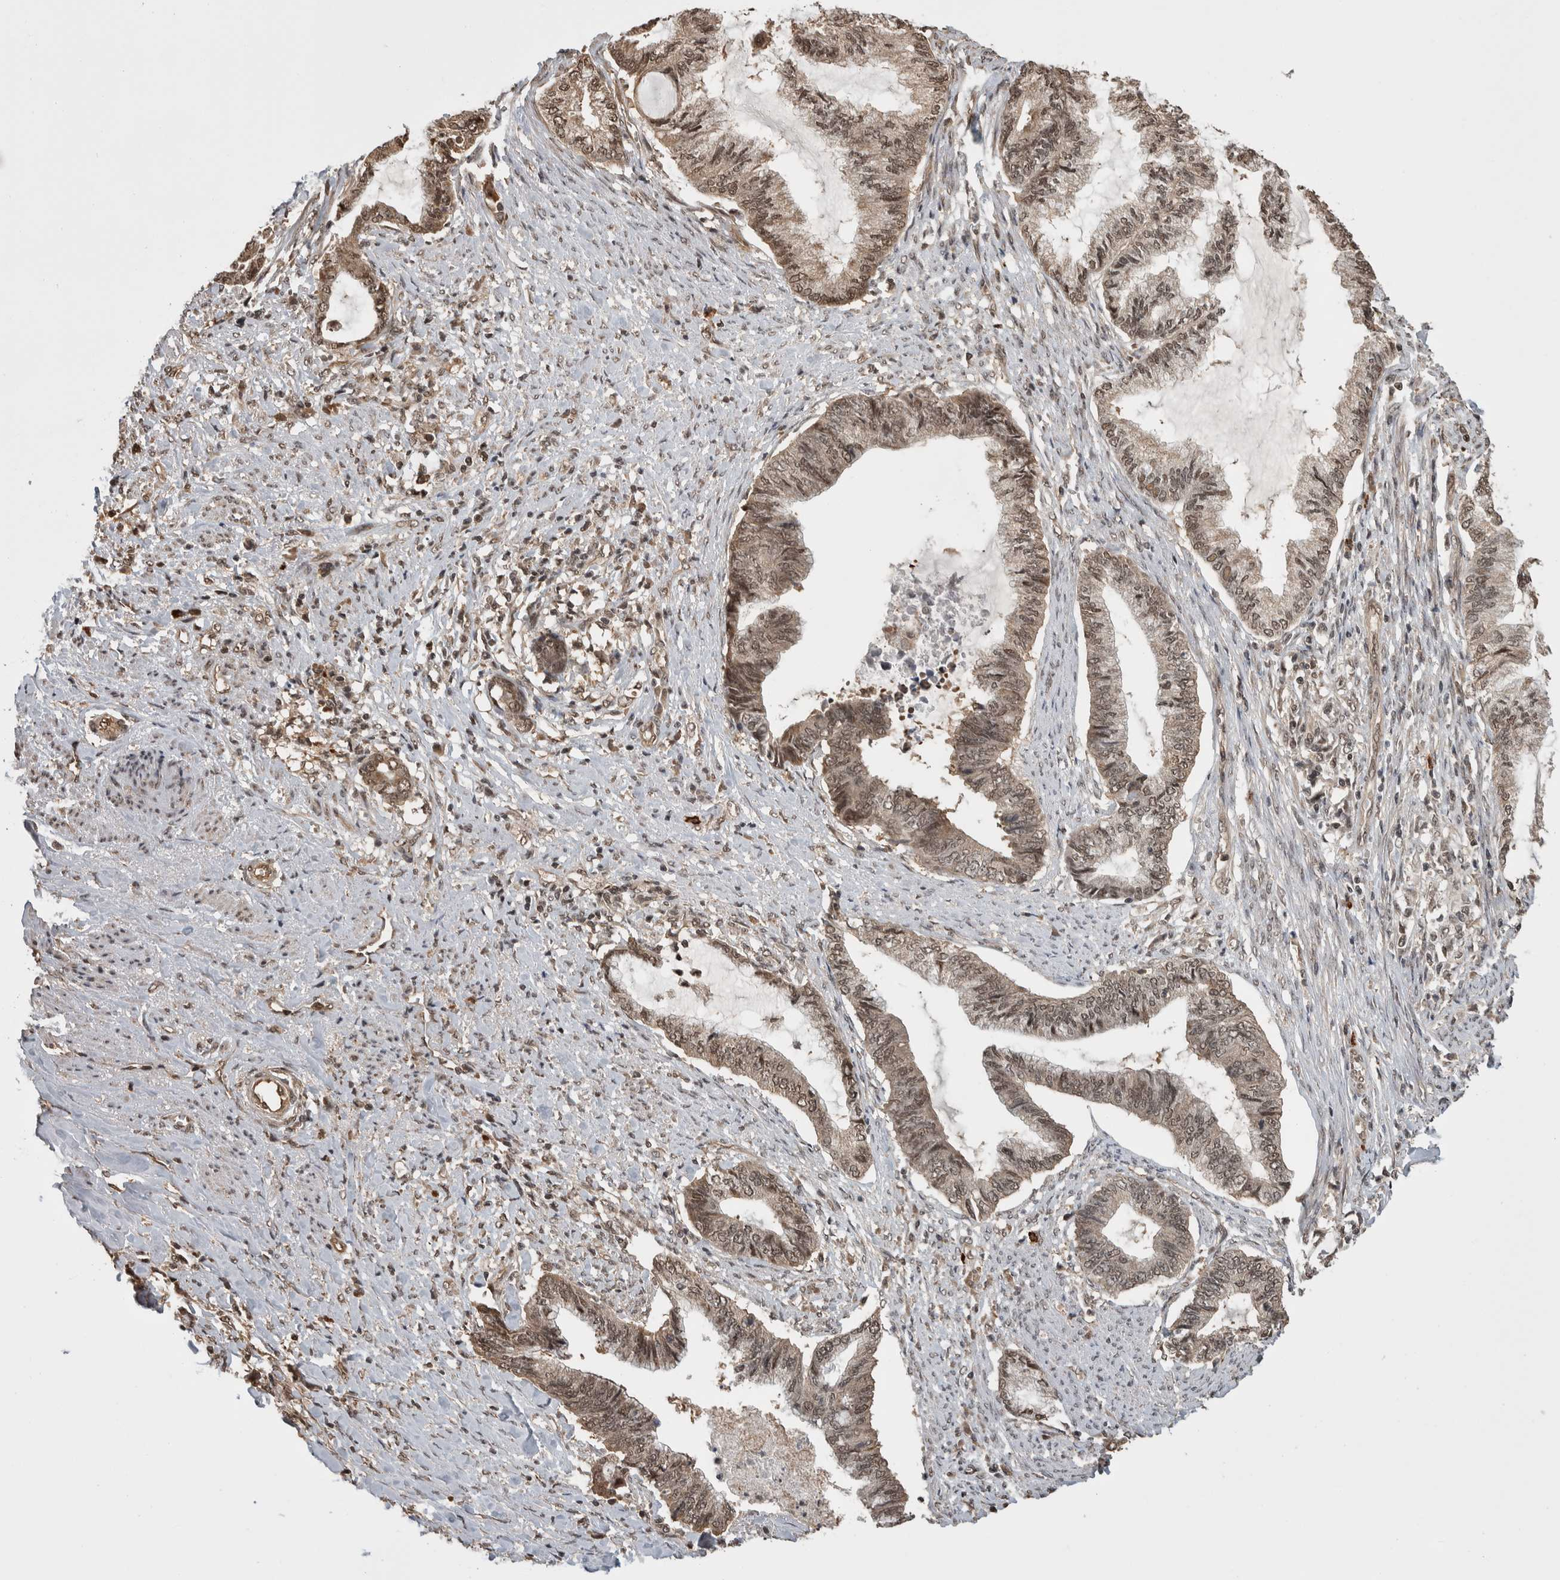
{"staining": {"intensity": "weak", "quantity": ">75%", "location": "cytoplasmic/membranous,nuclear"}, "tissue": "endometrial cancer", "cell_type": "Tumor cells", "image_type": "cancer", "snomed": [{"axis": "morphology", "description": "Adenocarcinoma, NOS"}, {"axis": "topography", "description": "Endometrium"}], "caption": "IHC micrograph of endometrial cancer (adenocarcinoma) stained for a protein (brown), which reveals low levels of weak cytoplasmic/membranous and nuclear staining in about >75% of tumor cells.", "gene": "ZNF592", "patient": {"sex": "female", "age": 86}}